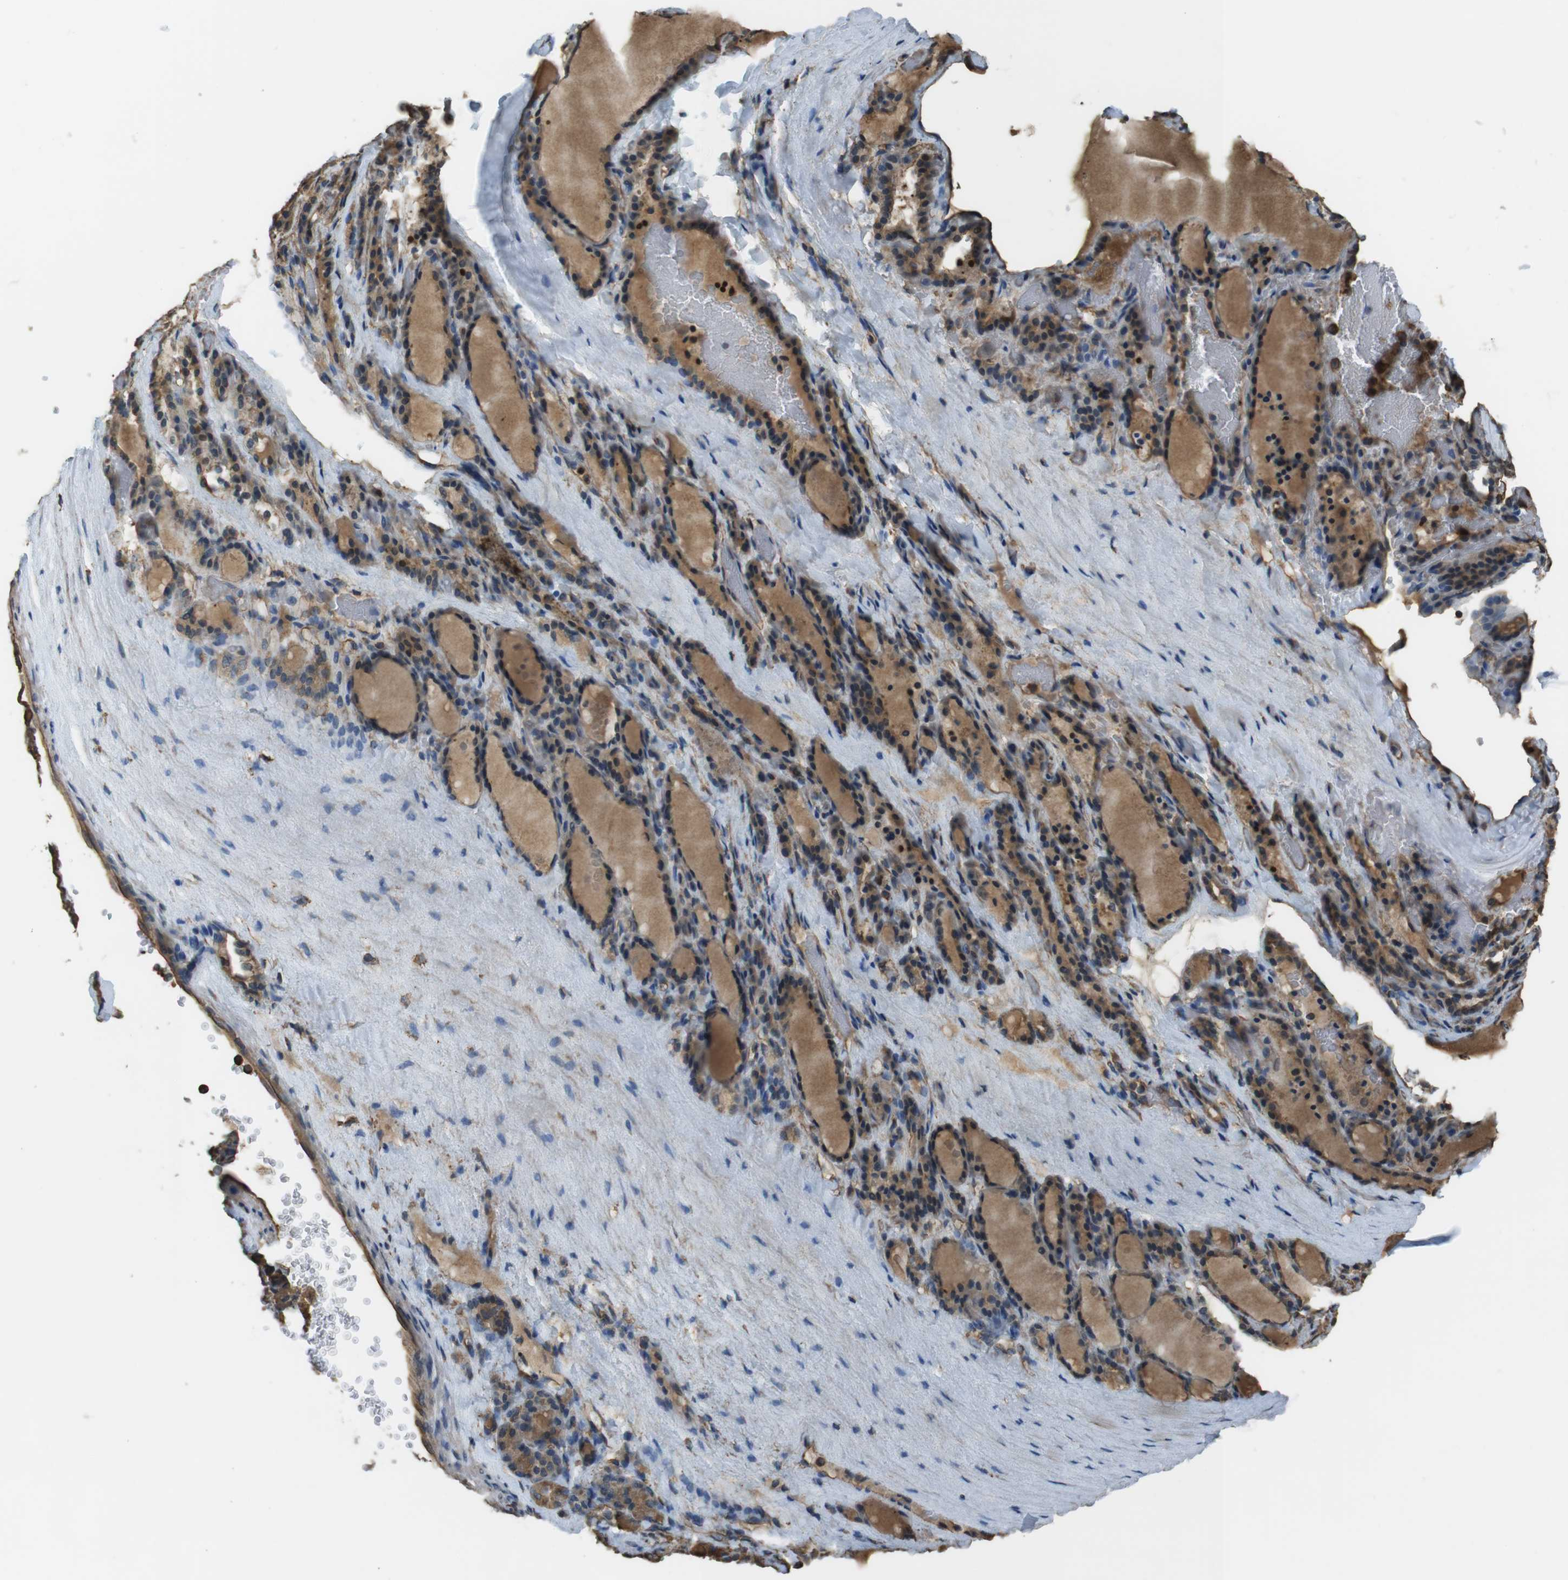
{"staining": {"intensity": "moderate", "quantity": ">75%", "location": "cytoplasmic/membranous"}, "tissue": "thyroid gland", "cell_type": "Glandular cells", "image_type": "normal", "snomed": [{"axis": "morphology", "description": "Normal tissue, NOS"}, {"axis": "topography", "description": "Thyroid gland"}], "caption": "Protein expression analysis of benign thyroid gland exhibits moderate cytoplasmic/membranous positivity in approximately >75% of glandular cells. (brown staining indicates protein expression, while blue staining denotes nuclei).", "gene": "FCAR", "patient": {"sex": "female", "age": 28}}